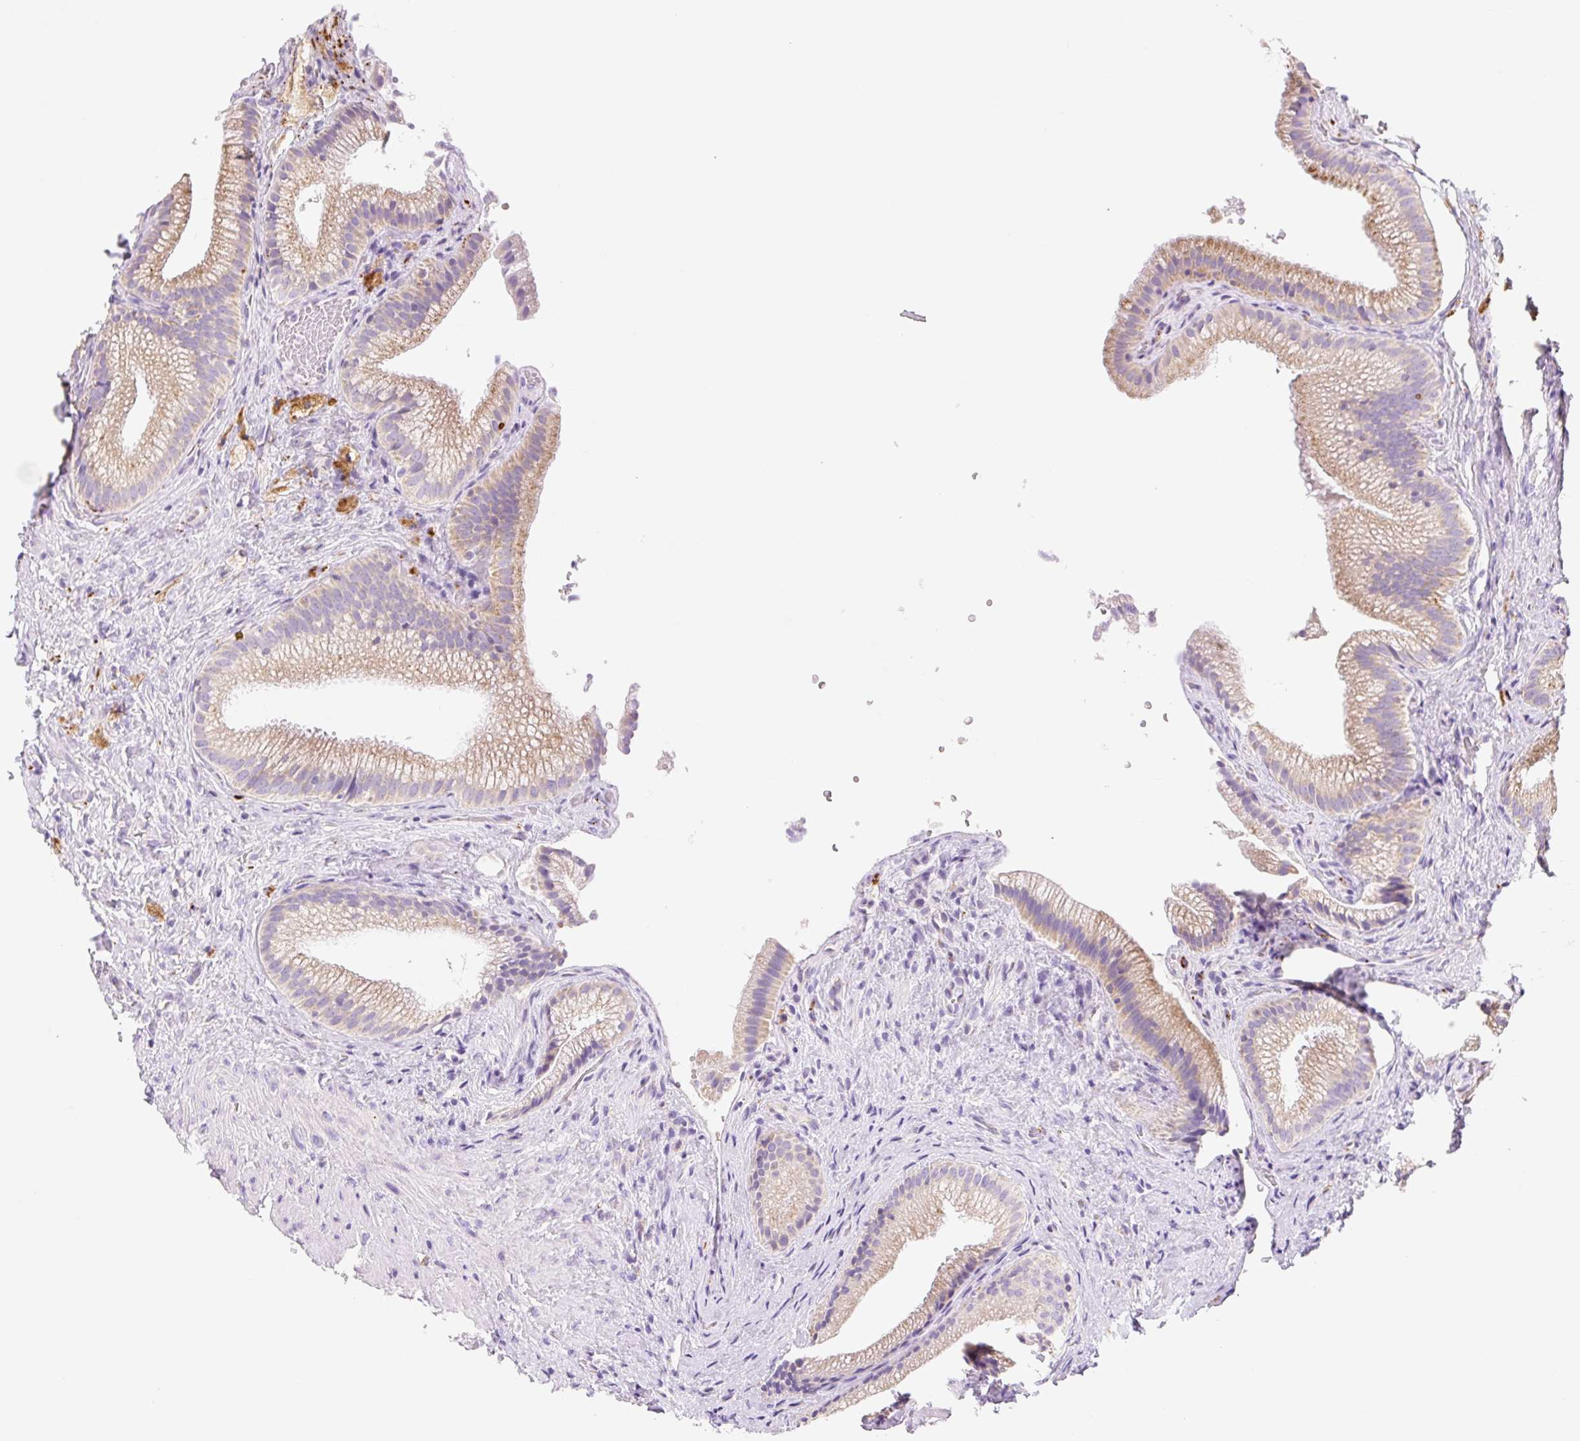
{"staining": {"intensity": "moderate", "quantity": ">75%", "location": "cytoplasmic/membranous"}, "tissue": "gallbladder", "cell_type": "Glandular cells", "image_type": "normal", "snomed": [{"axis": "morphology", "description": "Normal tissue, NOS"}, {"axis": "morphology", "description": "Inflammation, NOS"}, {"axis": "topography", "description": "Gallbladder"}], "caption": "High-magnification brightfield microscopy of normal gallbladder stained with DAB (3,3'-diaminobenzidine) (brown) and counterstained with hematoxylin (blue). glandular cells exhibit moderate cytoplasmic/membranous staining is seen in approximately>75% of cells.", "gene": "CLEC3A", "patient": {"sex": "male", "age": 51}}